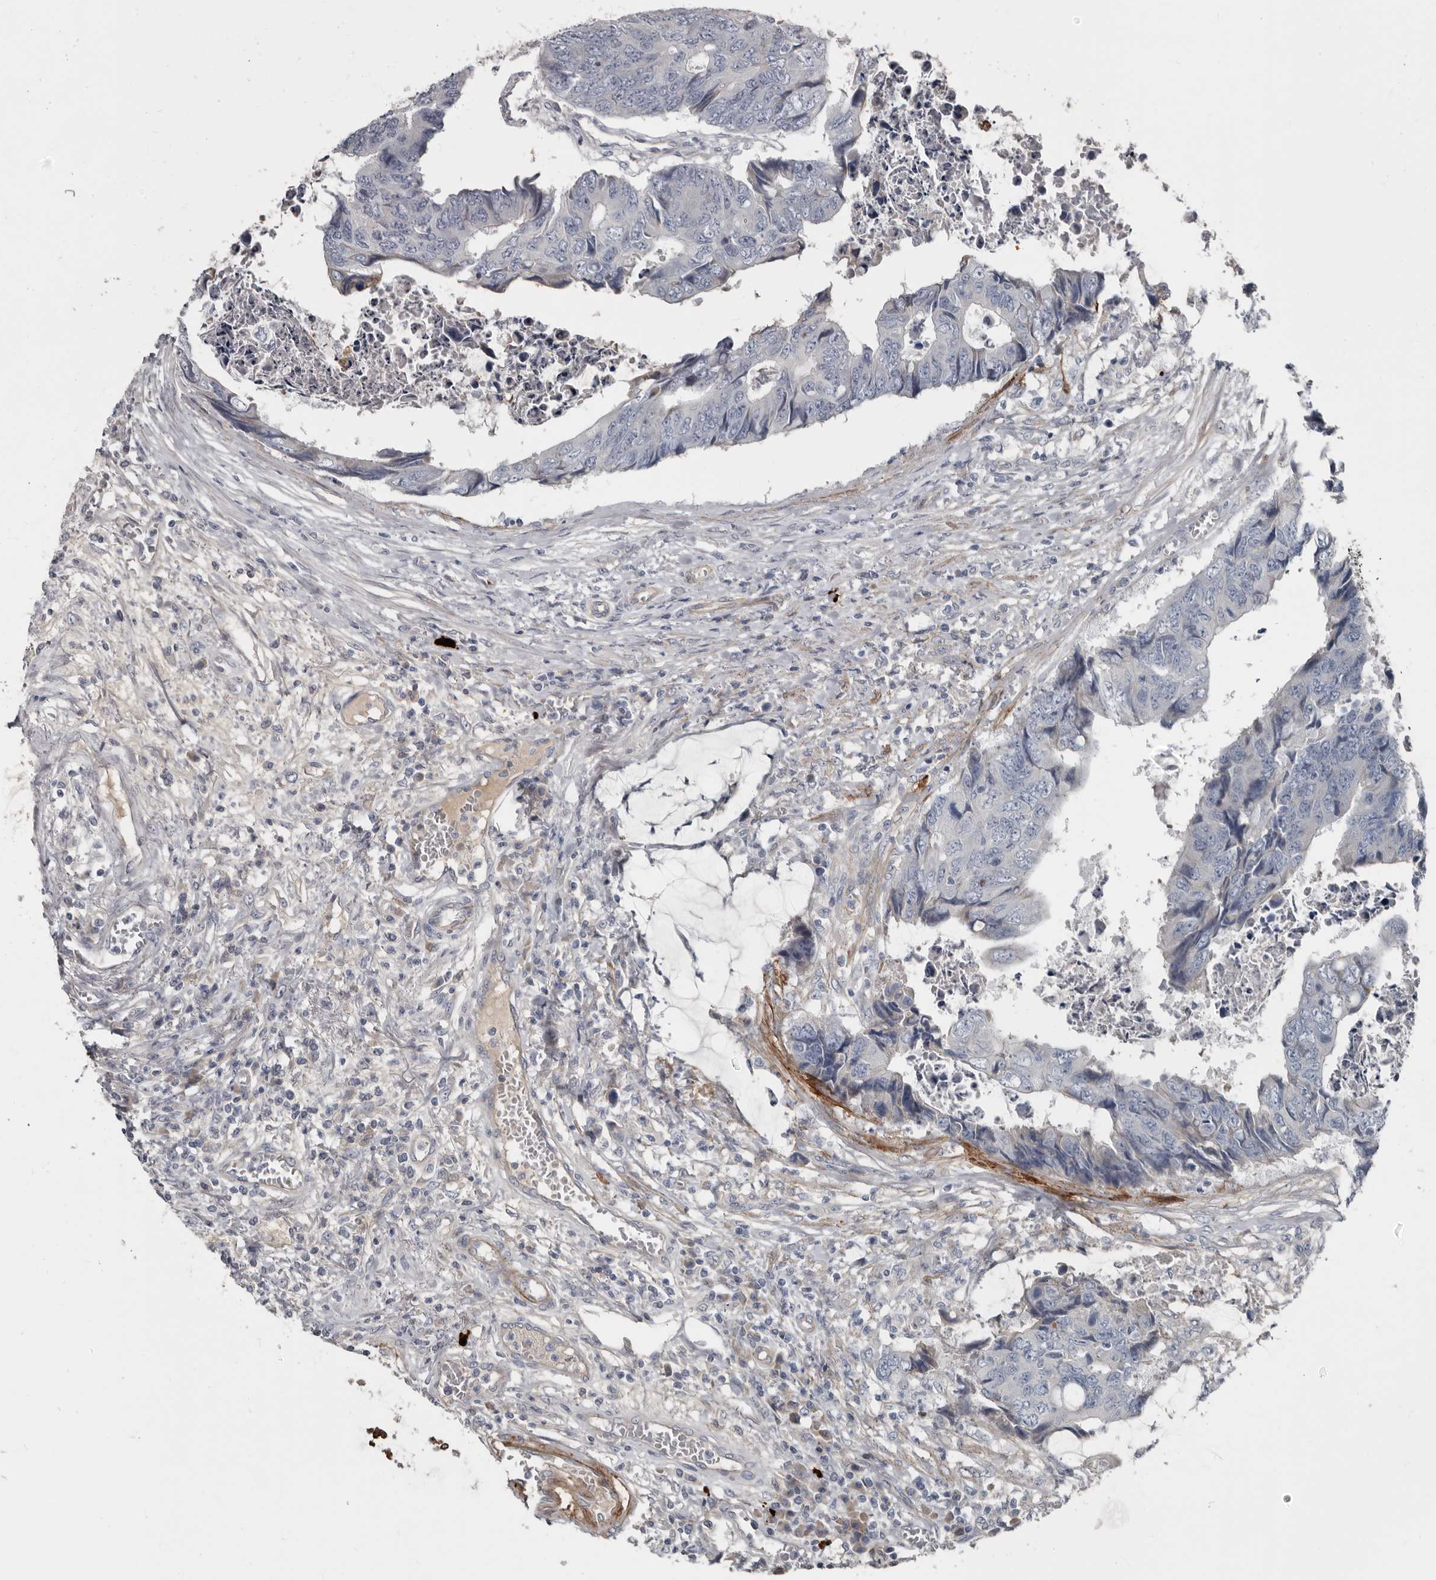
{"staining": {"intensity": "negative", "quantity": "none", "location": "none"}, "tissue": "colorectal cancer", "cell_type": "Tumor cells", "image_type": "cancer", "snomed": [{"axis": "morphology", "description": "Adenocarcinoma, NOS"}, {"axis": "topography", "description": "Rectum"}], "caption": "Tumor cells show no significant staining in colorectal cancer. (Brightfield microscopy of DAB IHC at high magnification).", "gene": "ZNF114", "patient": {"sex": "male", "age": 84}}